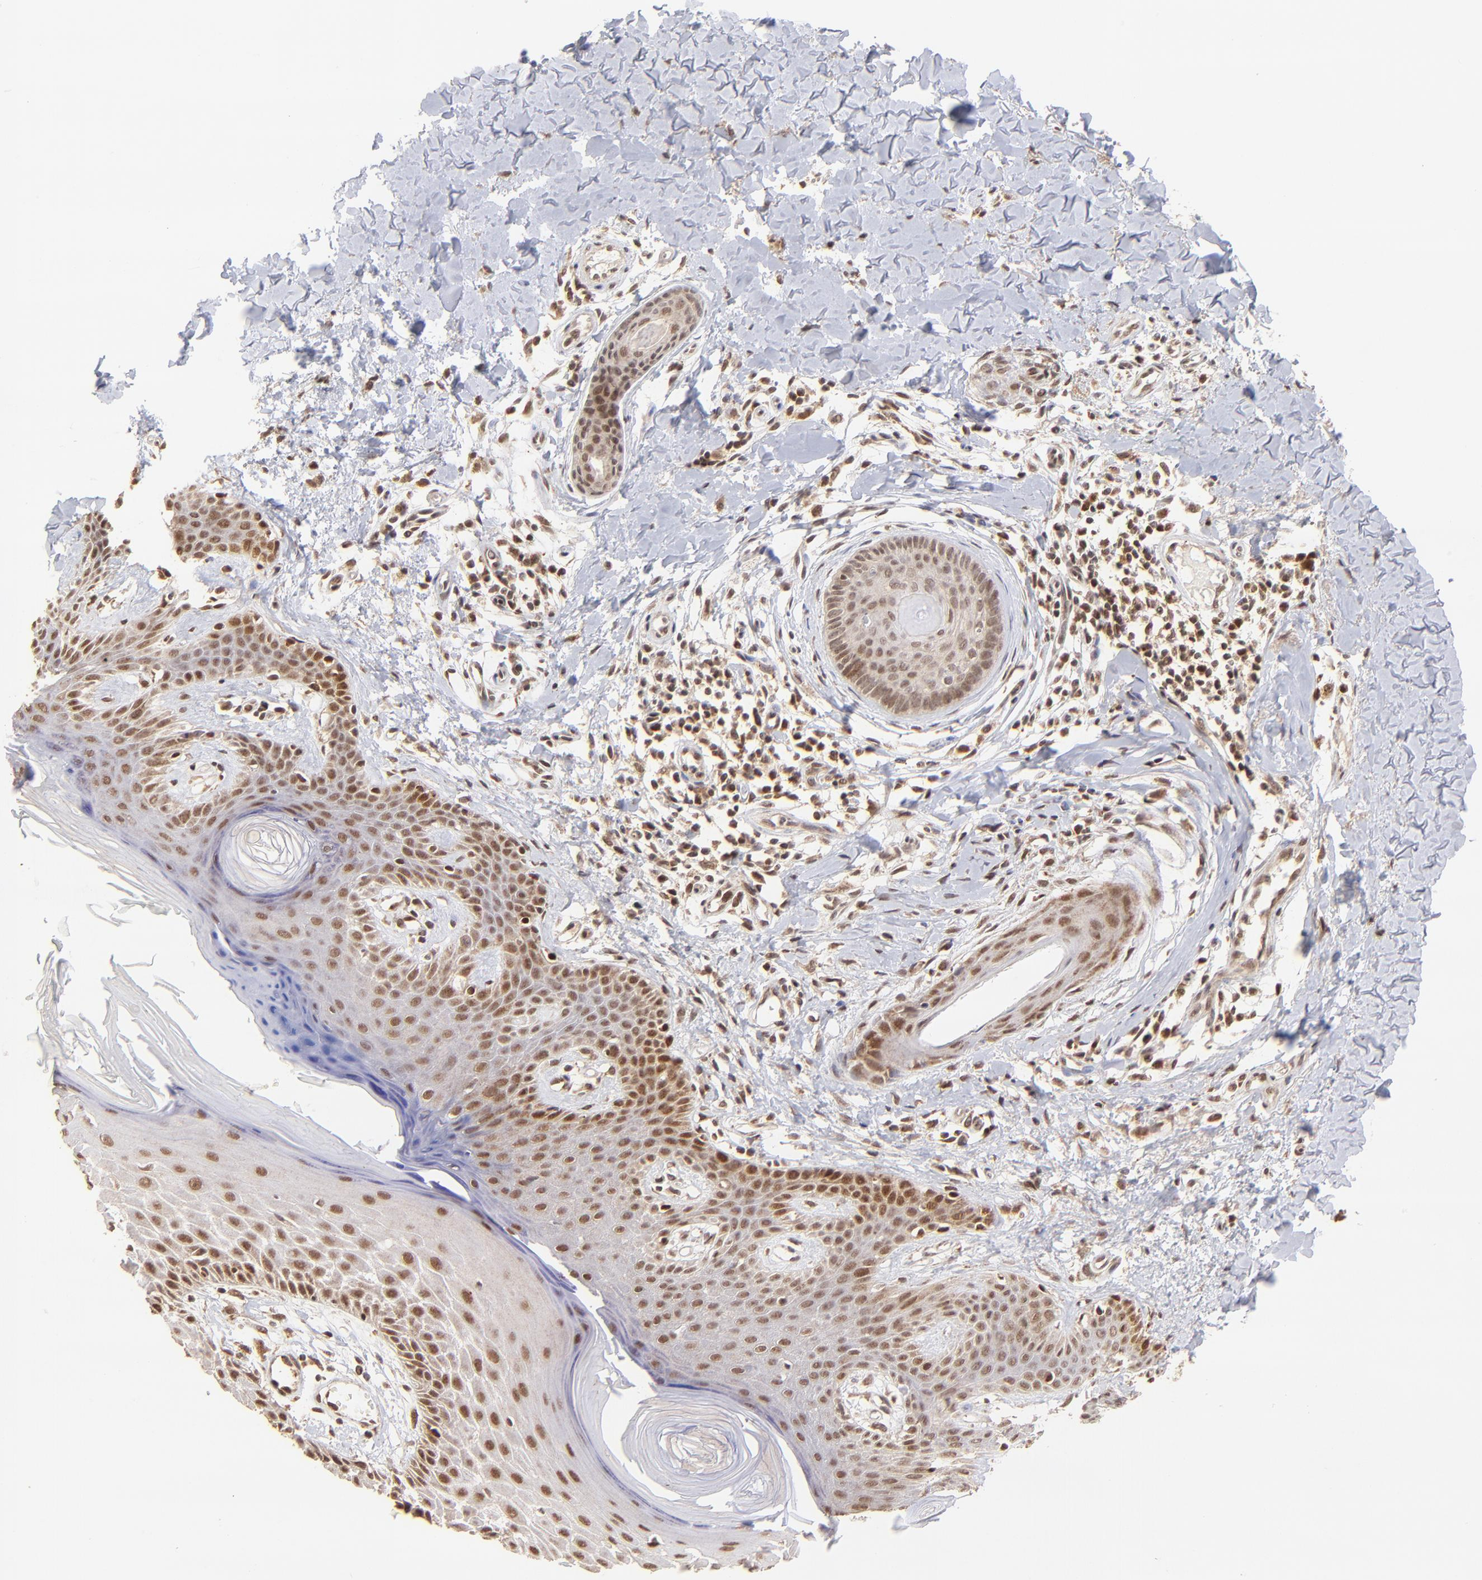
{"staining": {"intensity": "moderate", "quantity": ">75%", "location": "cytoplasmic/membranous,nuclear"}, "tissue": "skin cancer", "cell_type": "Tumor cells", "image_type": "cancer", "snomed": [{"axis": "morphology", "description": "Basal cell carcinoma"}, {"axis": "topography", "description": "Skin"}], "caption": "Immunohistochemical staining of human skin cancer shows medium levels of moderate cytoplasmic/membranous and nuclear protein staining in about >75% of tumor cells. (brown staining indicates protein expression, while blue staining denotes nuclei).", "gene": "MED15", "patient": {"sex": "male", "age": 67}}